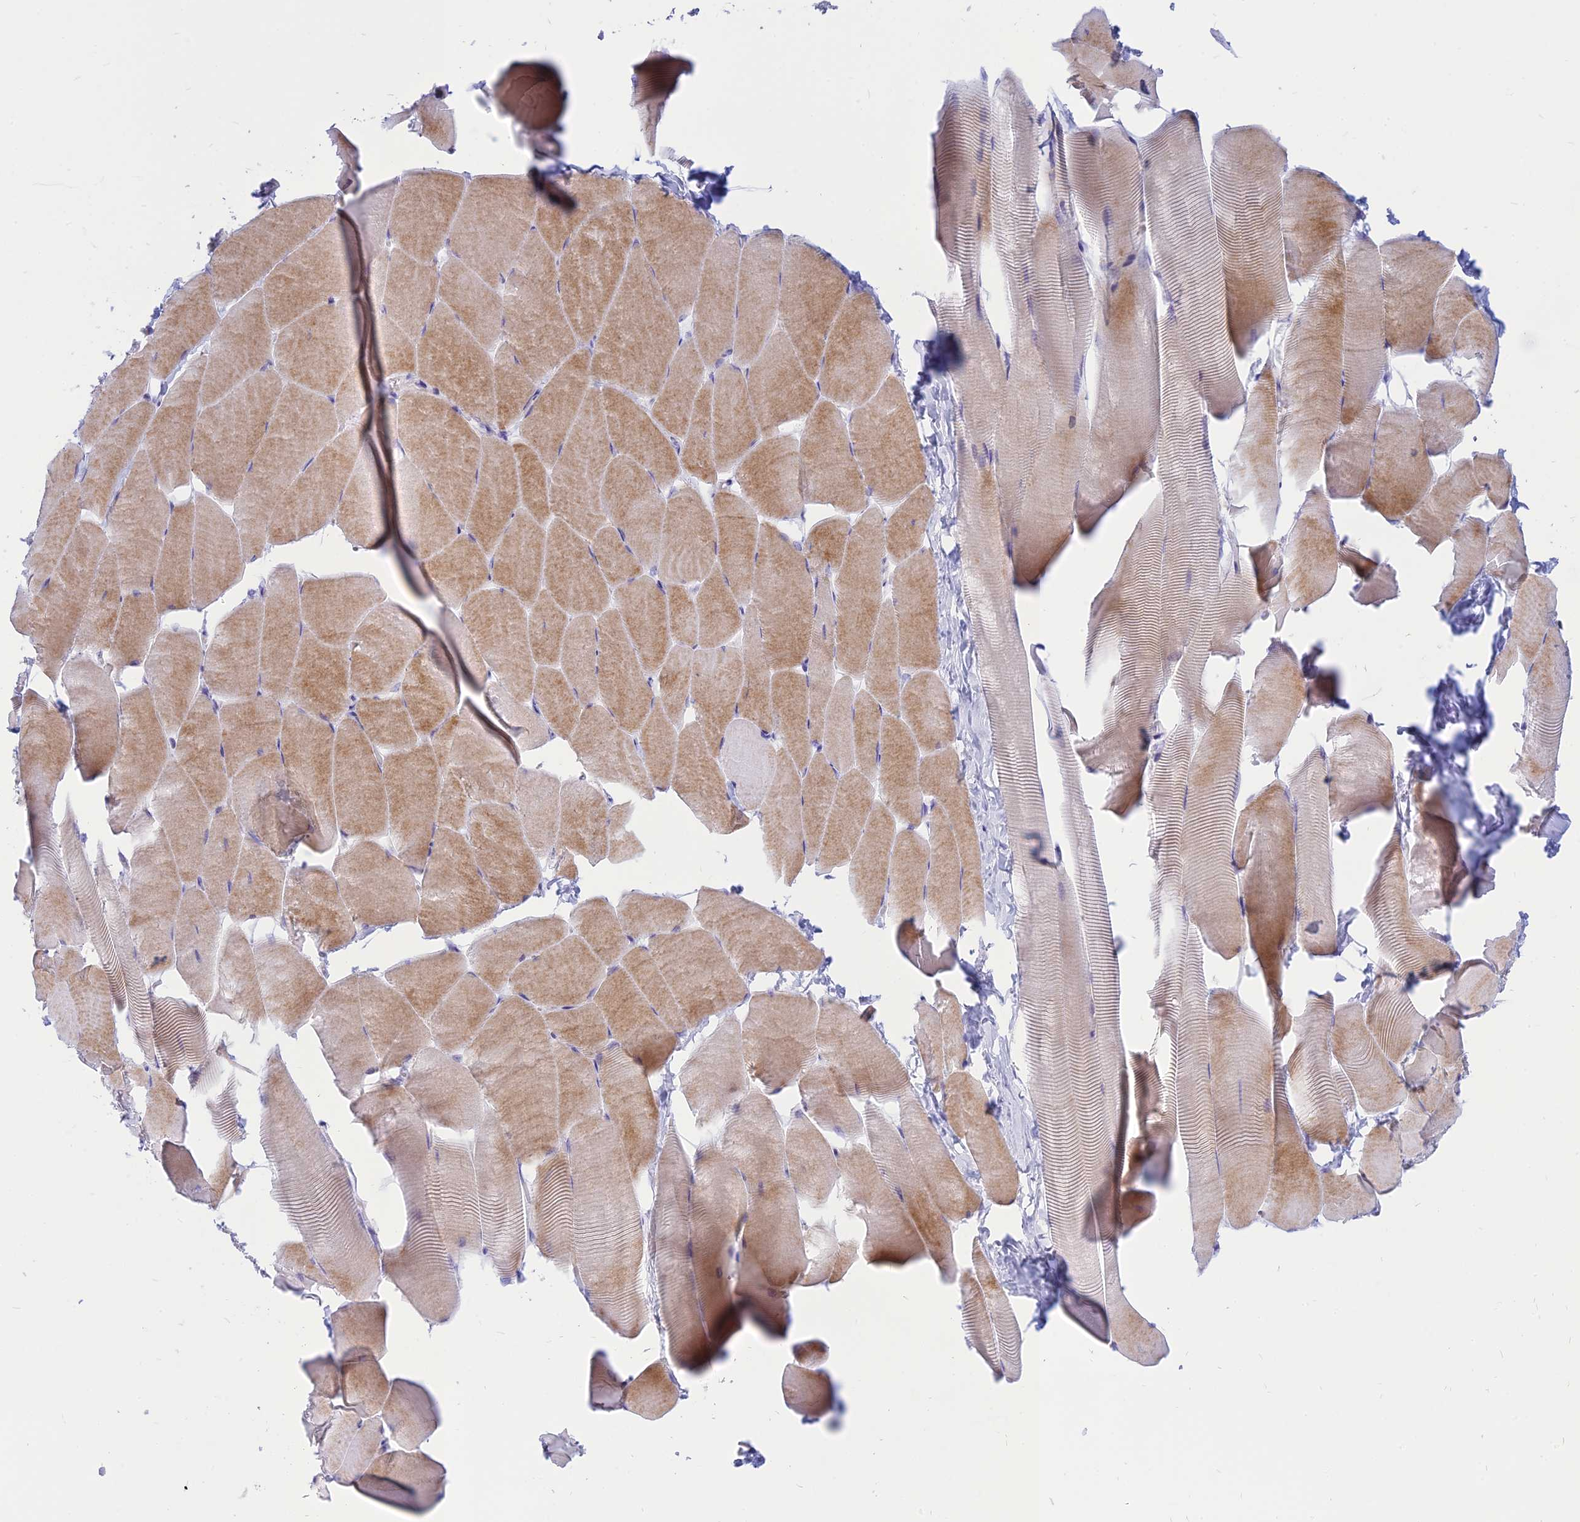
{"staining": {"intensity": "moderate", "quantity": ">75%", "location": "cytoplasmic/membranous"}, "tissue": "skeletal muscle", "cell_type": "Myocytes", "image_type": "normal", "snomed": [{"axis": "morphology", "description": "Normal tissue, NOS"}, {"axis": "topography", "description": "Skeletal muscle"}], "caption": "Protein staining by IHC displays moderate cytoplasmic/membranous positivity in approximately >75% of myocytes in normal skeletal muscle.", "gene": "PACC1", "patient": {"sex": "male", "age": 25}}